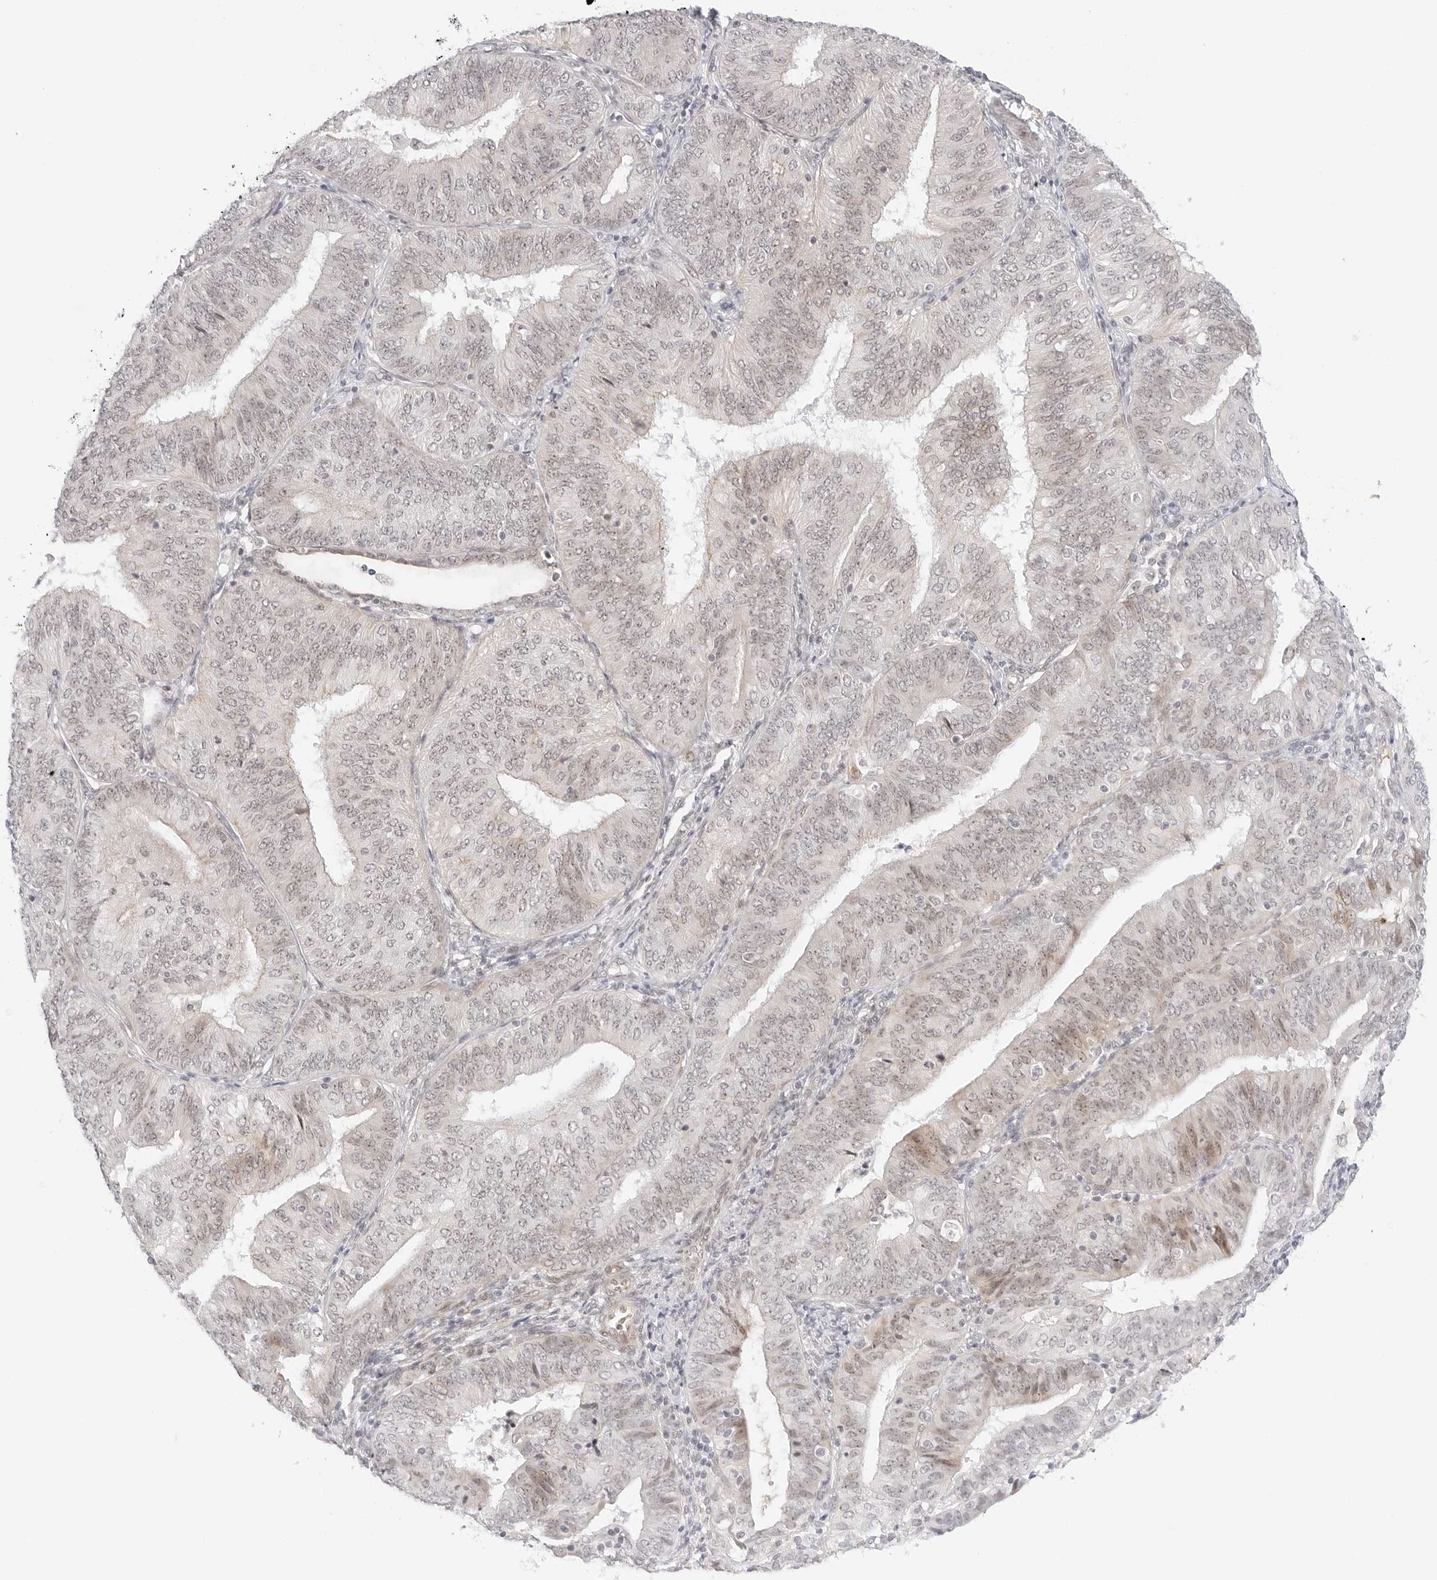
{"staining": {"intensity": "weak", "quantity": "25%-75%", "location": "nuclear"}, "tissue": "endometrial cancer", "cell_type": "Tumor cells", "image_type": "cancer", "snomed": [{"axis": "morphology", "description": "Adenocarcinoma, NOS"}, {"axis": "topography", "description": "Endometrium"}], "caption": "Human adenocarcinoma (endometrial) stained with a protein marker reveals weak staining in tumor cells.", "gene": "HIPK3", "patient": {"sex": "female", "age": 58}}